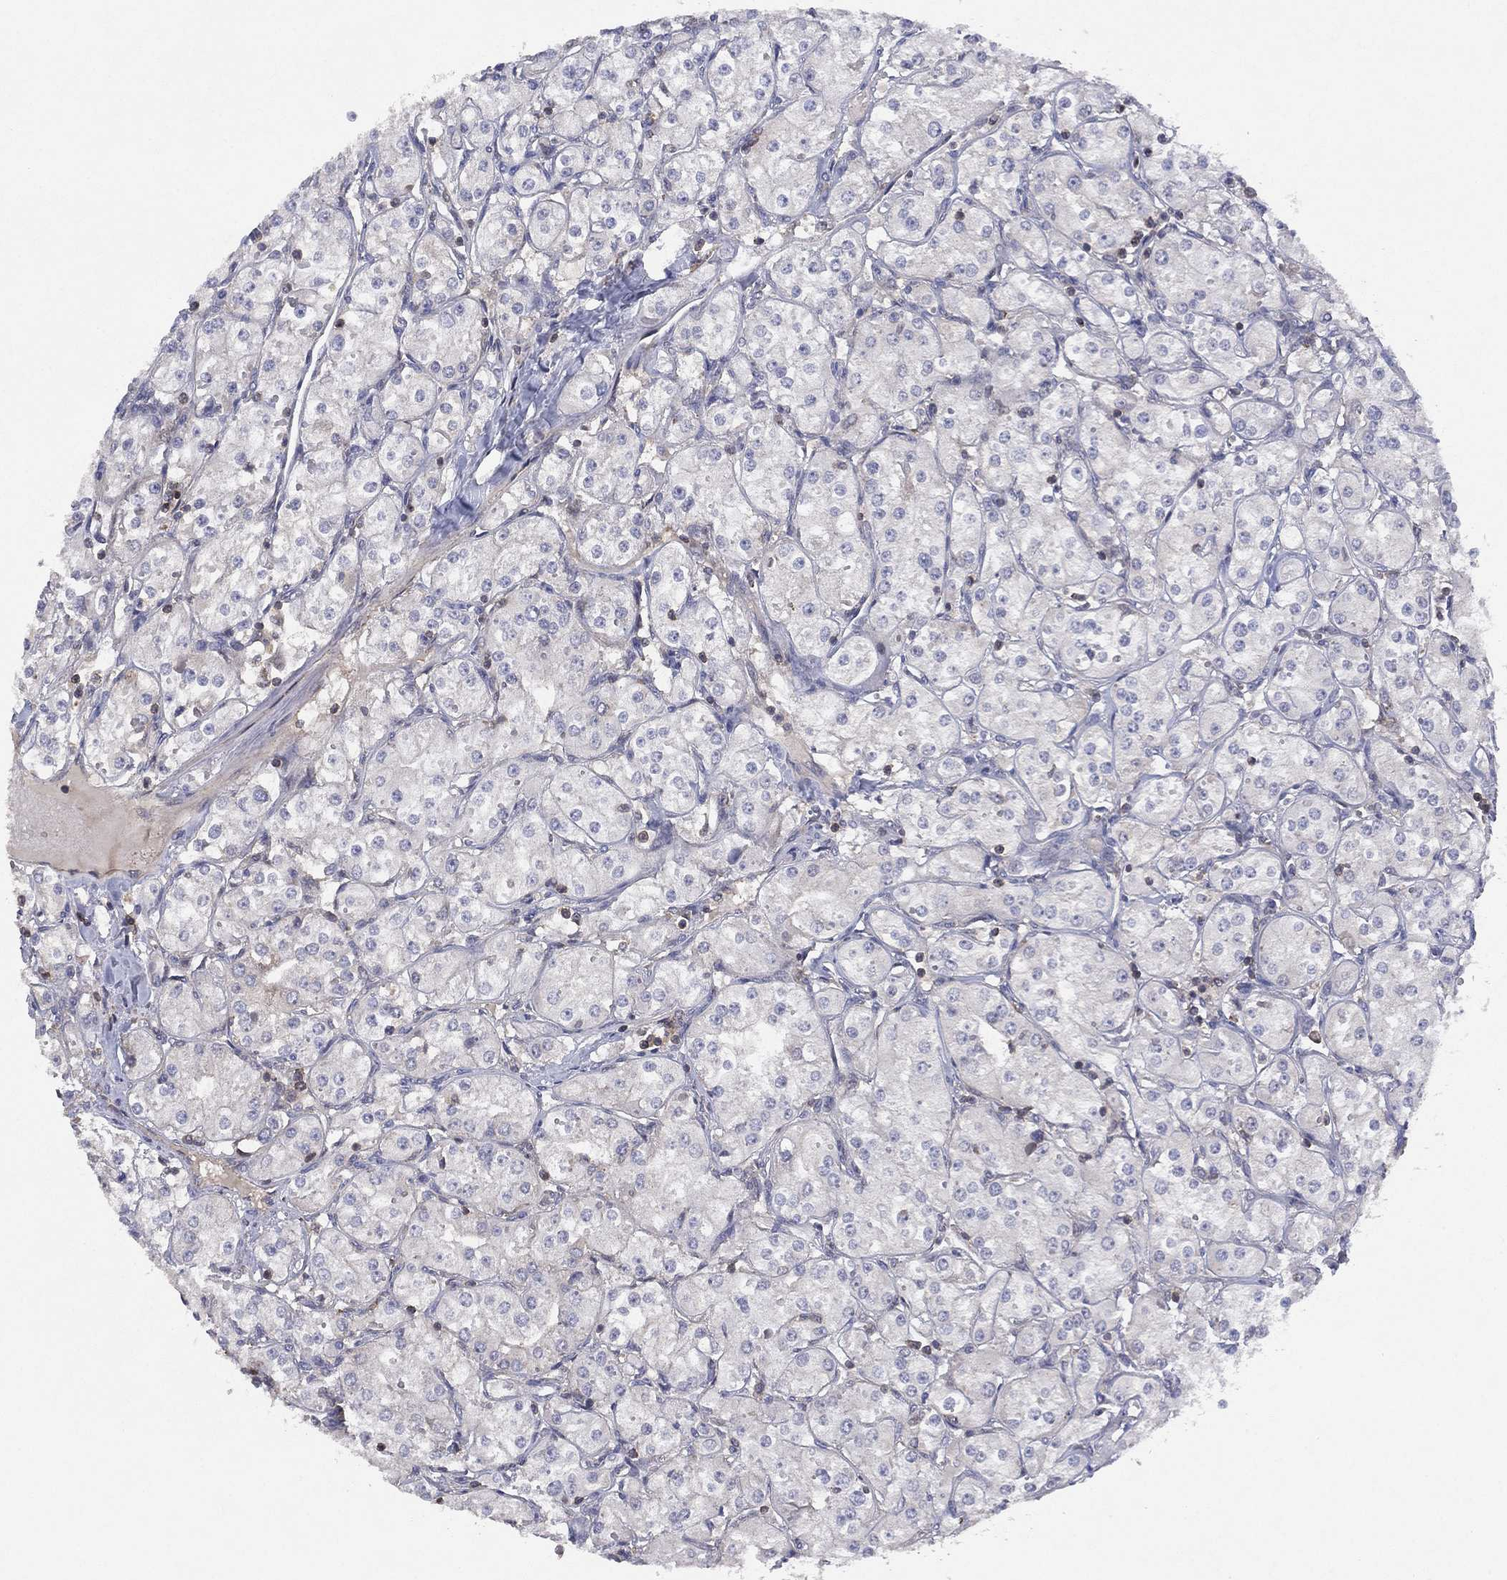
{"staining": {"intensity": "negative", "quantity": "none", "location": "none"}, "tissue": "renal cancer", "cell_type": "Tumor cells", "image_type": "cancer", "snomed": [{"axis": "morphology", "description": "Adenocarcinoma, NOS"}, {"axis": "topography", "description": "Kidney"}], "caption": "Adenocarcinoma (renal) was stained to show a protein in brown. There is no significant expression in tumor cells.", "gene": "DOCK8", "patient": {"sex": "male", "age": 77}}